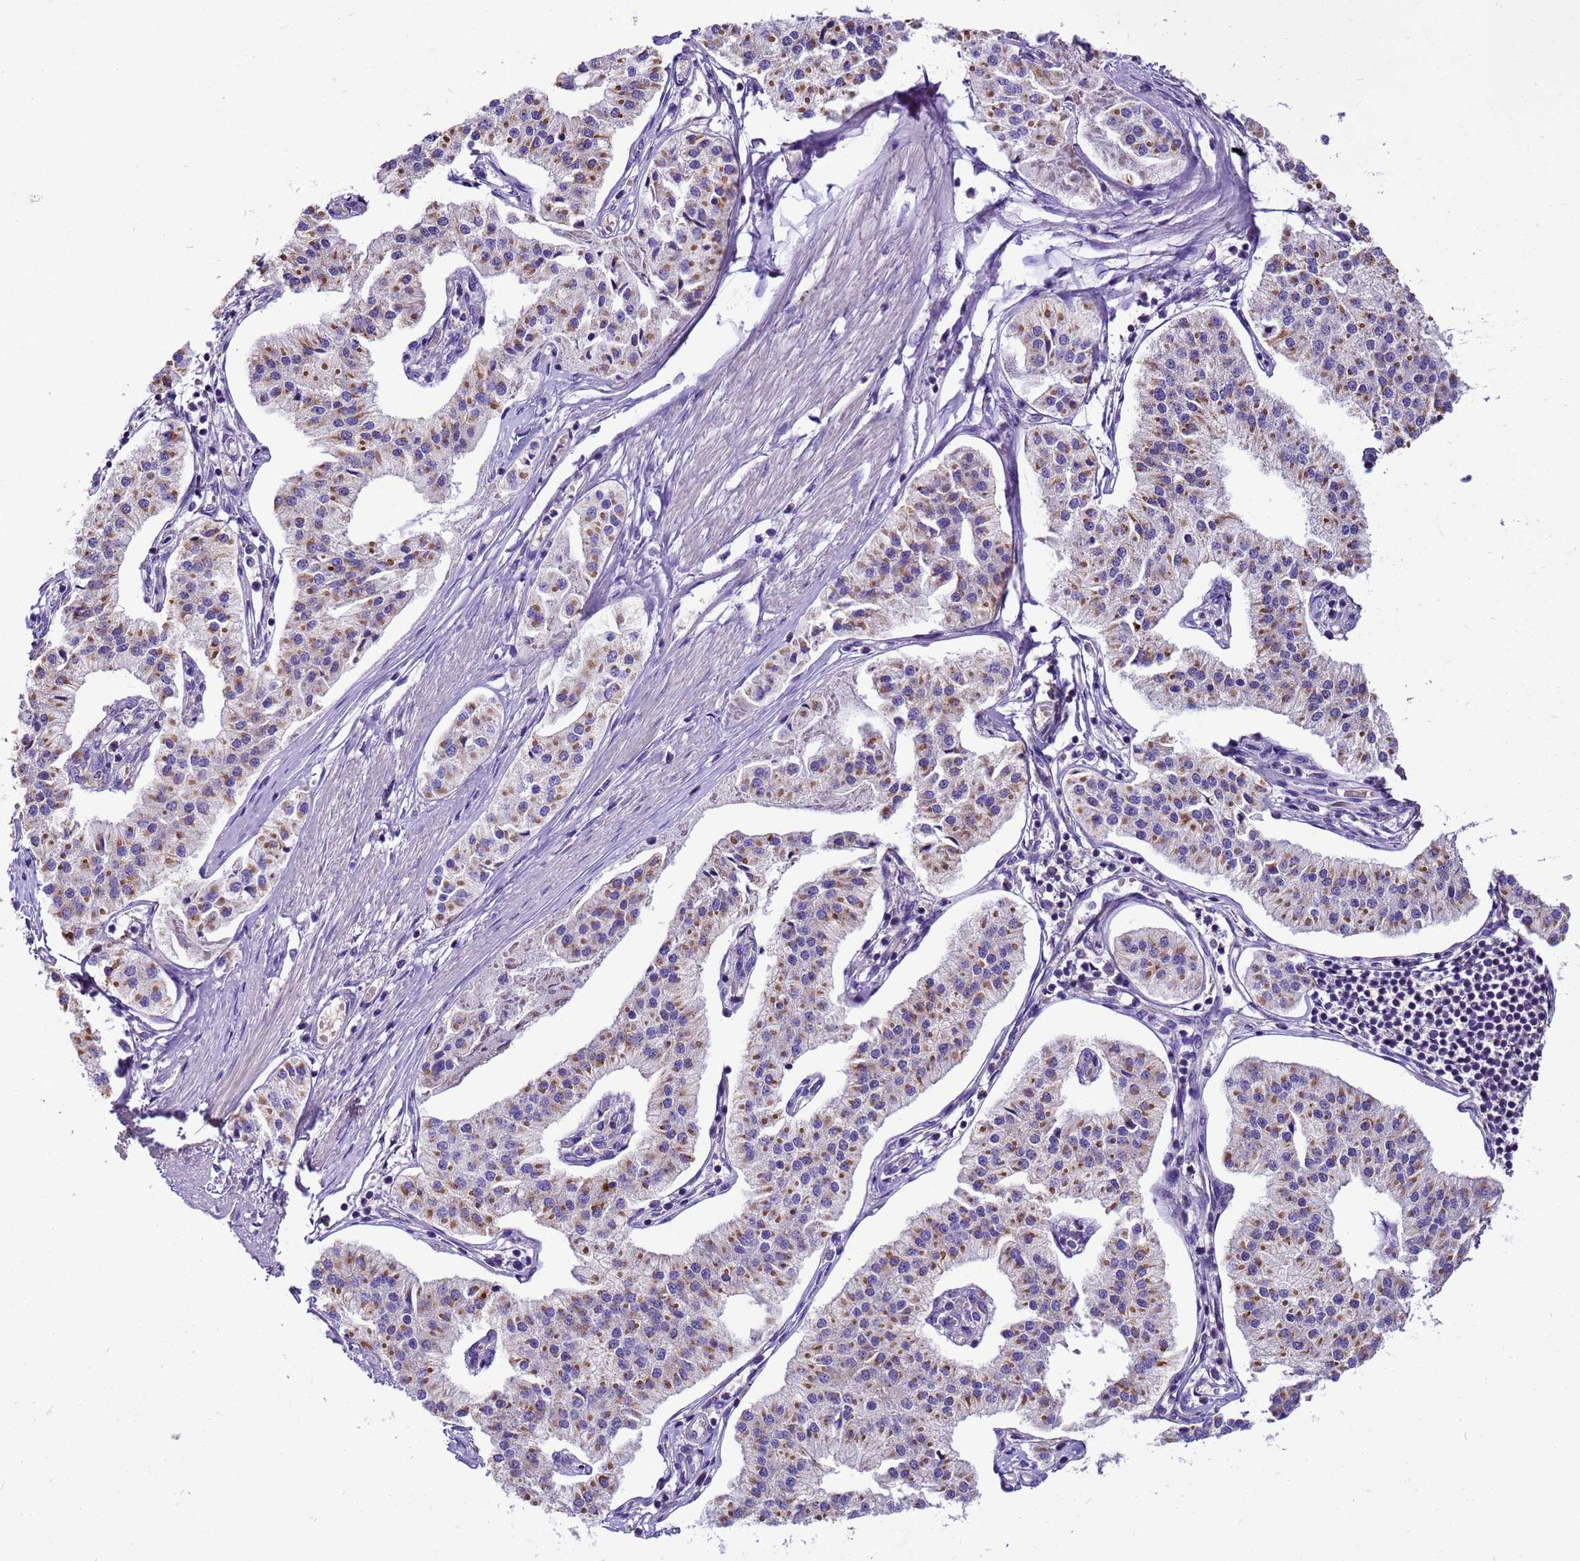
{"staining": {"intensity": "moderate", "quantity": "25%-75%", "location": "cytoplasmic/membranous"}, "tissue": "pancreatic cancer", "cell_type": "Tumor cells", "image_type": "cancer", "snomed": [{"axis": "morphology", "description": "Adenocarcinoma, NOS"}, {"axis": "topography", "description": "Pancreas"}], "caption": "Adenocarcinoma (pancreatic) stained for a protein displays moderate cytoplasmic/membranous positivity in tumor cells.", "gene": "PIEZO2", "patient": {"sex": "female", "age": 50}}